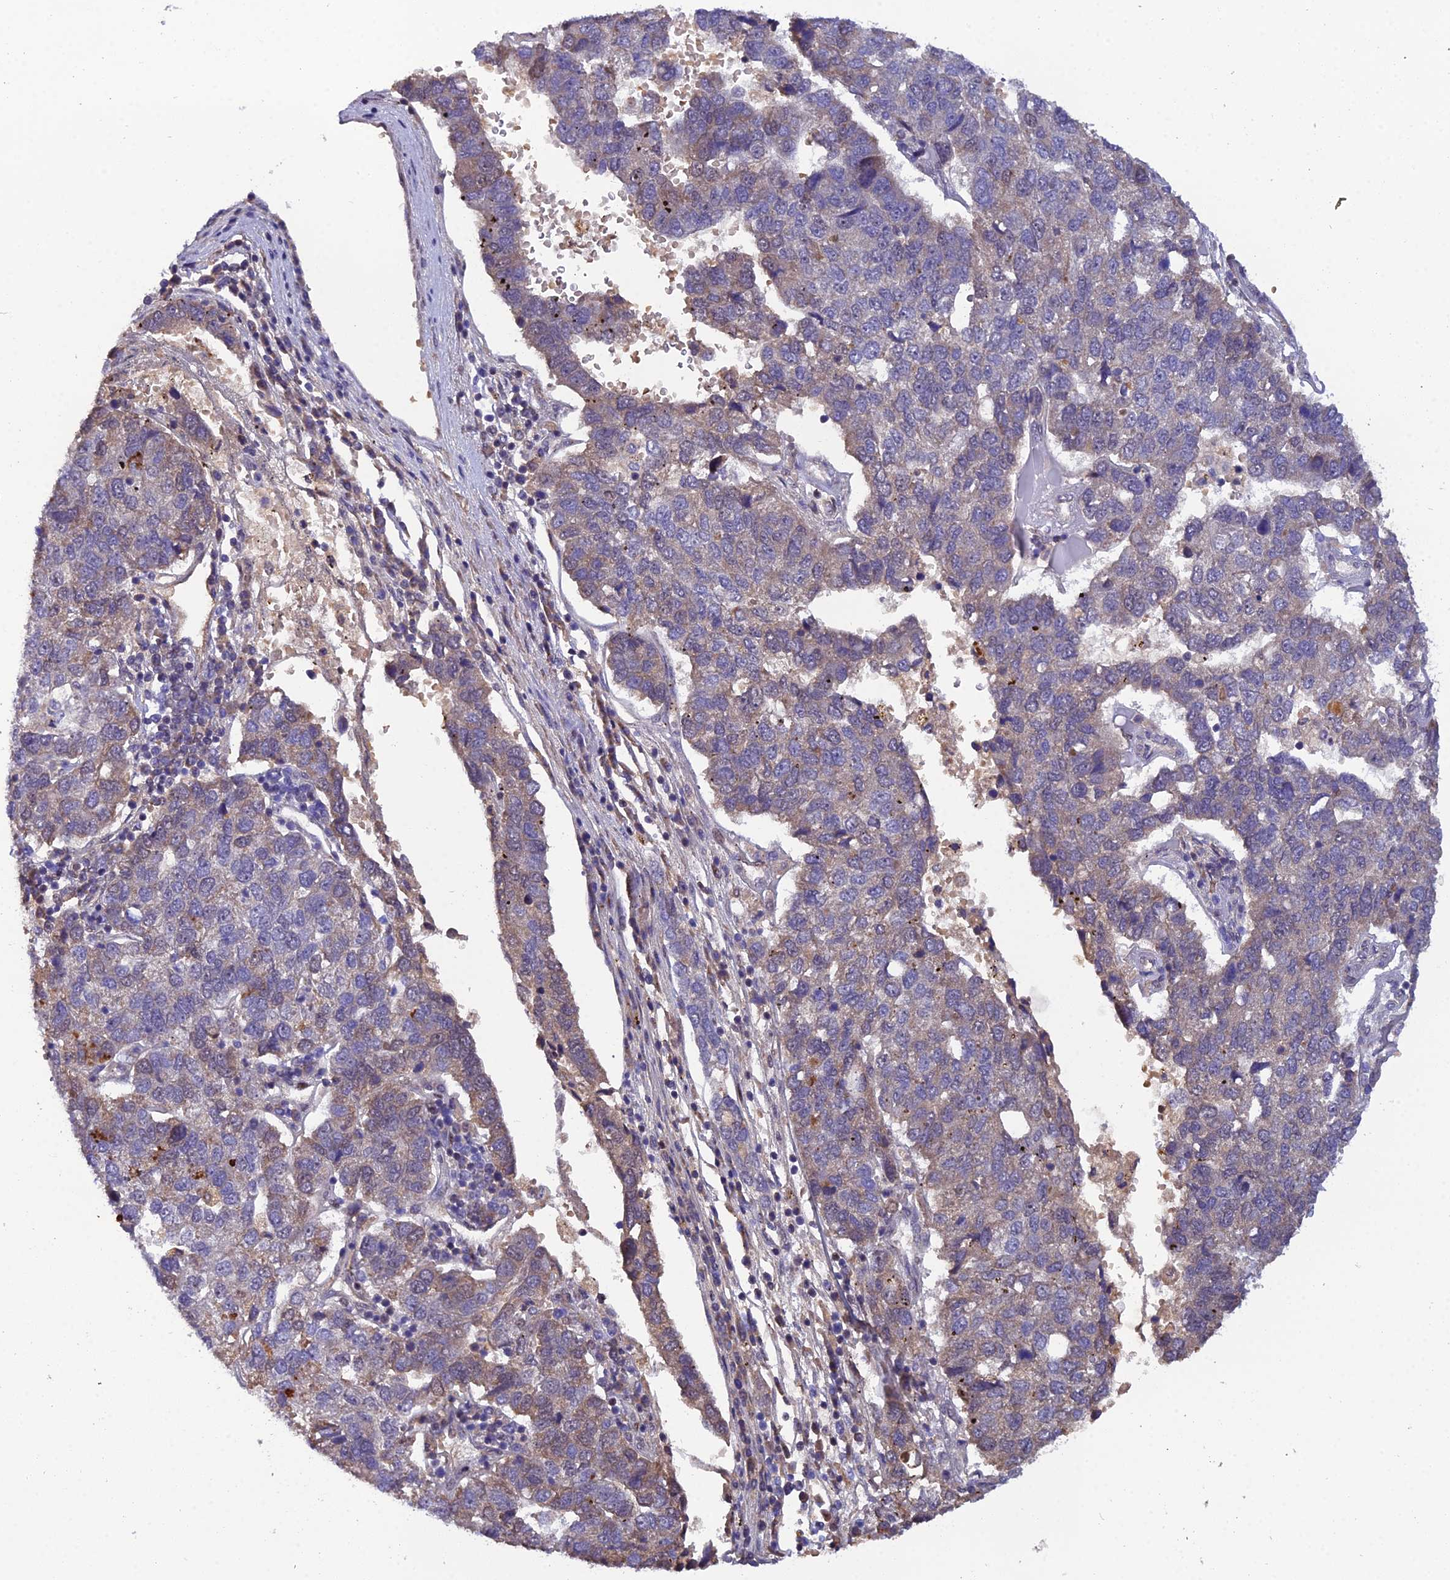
{"staining": {"intensity": "weak", "quantity": "<25%", "location": "cytoplasmic/membranous"}, "tissue": "pancreatic cancer", "cell_type": "Tumor cells", "image_type": "cancer", "snomed": [{"axis": "morphology", "description": "Adenocarcinoma, NOS"}, {"axis": "topography", "description": "Pancreas"}], "caption": "Human pancreatic cancer stained for a protein using immunohistochemistry (IHC) exhibits no positivity in tumor cells.", "gene": "ARL2", "patient": {"sex": "female", "age": 61}}